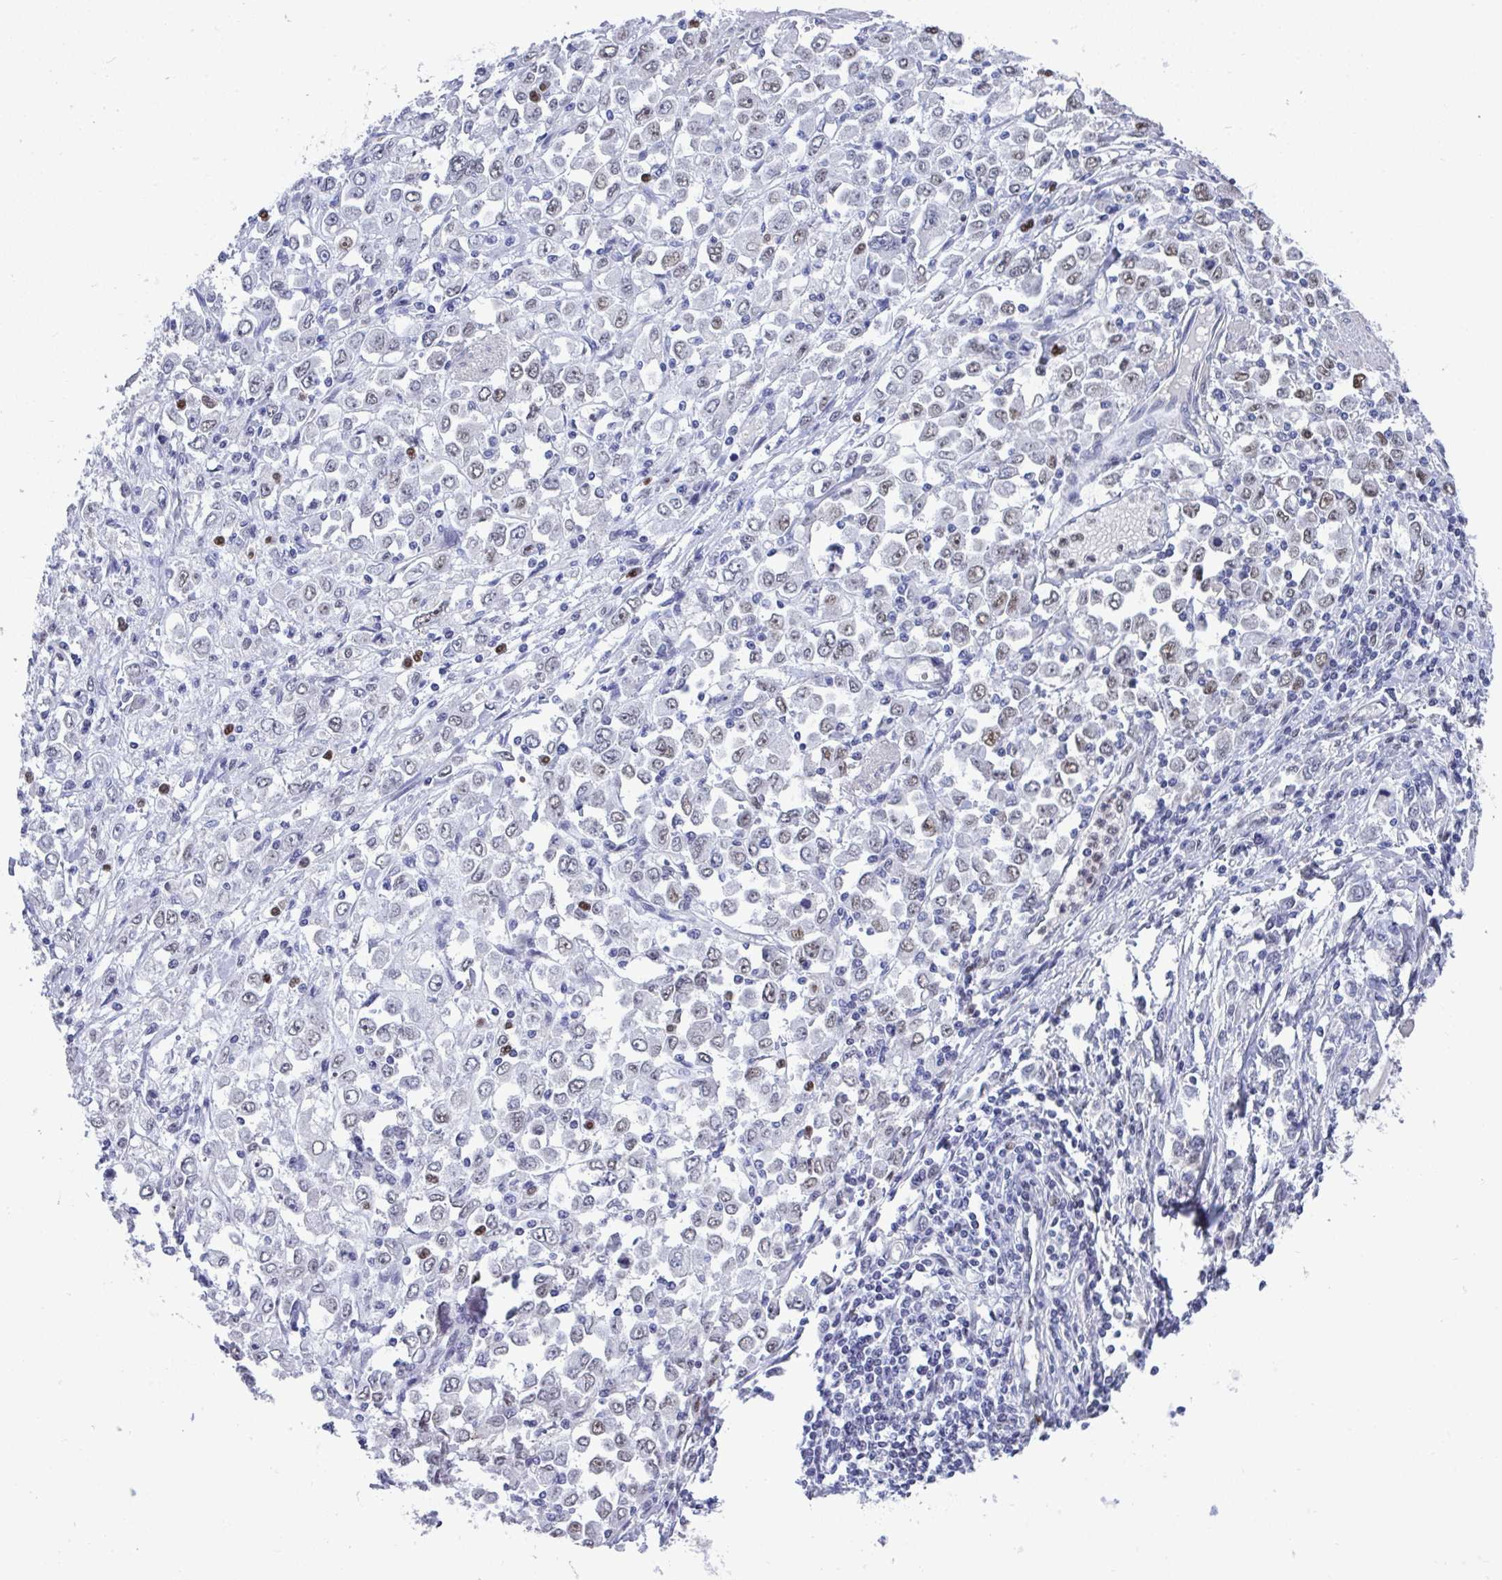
{"staining": {"intensity": "weak", "quantity": "25%-75%", "location": "nuclear"}, "tissue": "stomach cancer", "cell_type": "Tumor cells", "image_type": "cancer", "snomed": [{"axis": "morphology", "description": "Adenocarcinoma, NOS"}, {"axis": "topography", "description": "Stomach, upper"}], "caption": "Immunohistochemical staining of human stomach cancer shows weak nuclear protein positivity in about 25%-75% of tumor cells.", "gene": "JDP2", "patient": {"sex": "male", "age": 70}}